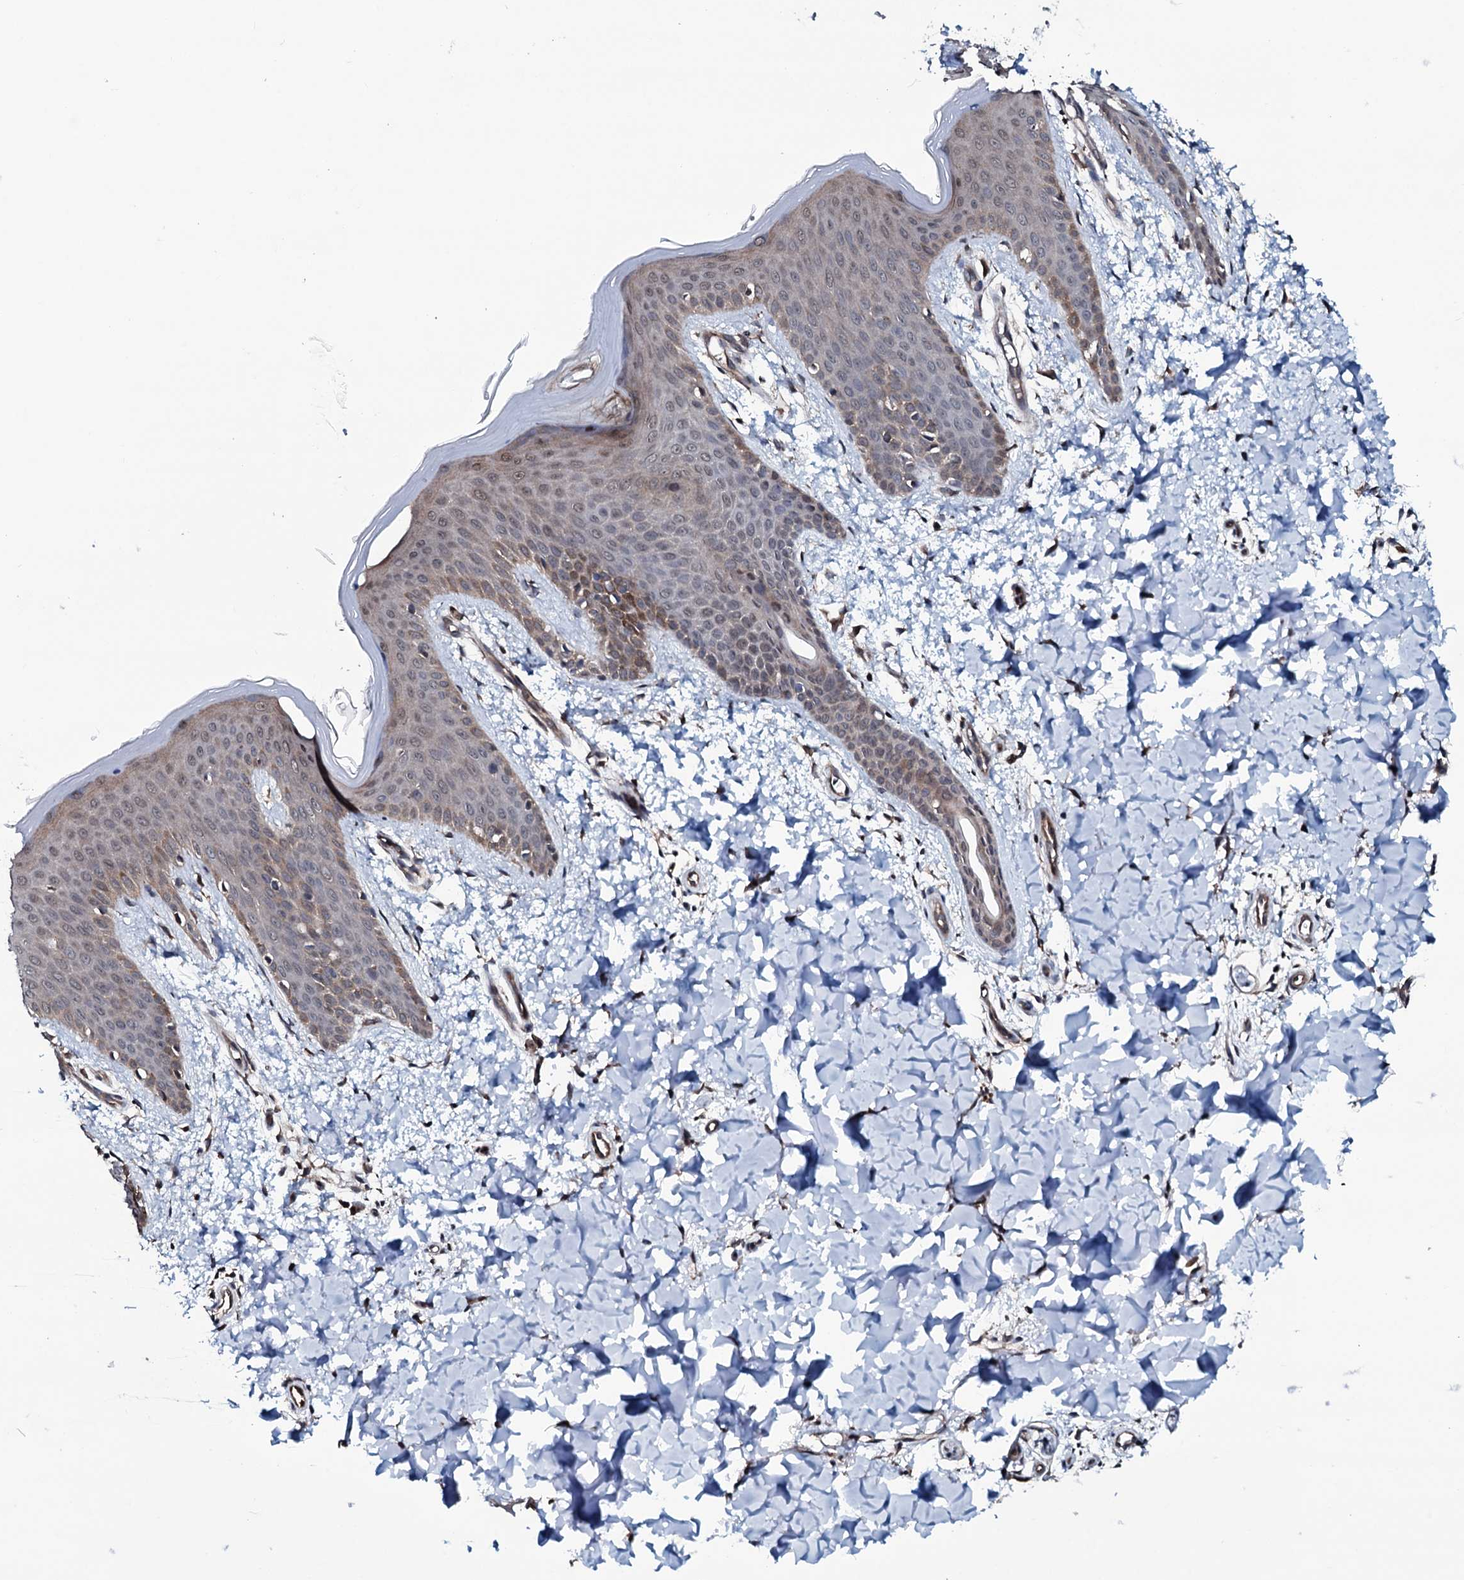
{"staining": {"intensity": "strong", "quantity": ">75%", "location": "cytoplasmic/membranous"}, "tissue": "skin", "cell_type": "Fibroblasts", "image_type": "normal", "snomed": [{"axis": "morphology", "description": "Normal tissue, NOS"}, {"axis": "topography", "description": "Skin"}], "caption": "A high-resolution micrograph shows immunohistochemistry (IHC) staining of unremarkable skin, which displays strong cytoplasmic/membranous expression in about >75% of fibroblasts. (DAB (3,3'-diaminobenzidine) = brown stain, brightfield microscopy at high magnification).", "gene": "OGFOD2", "patient": {"sex": "male", "age": 36}}